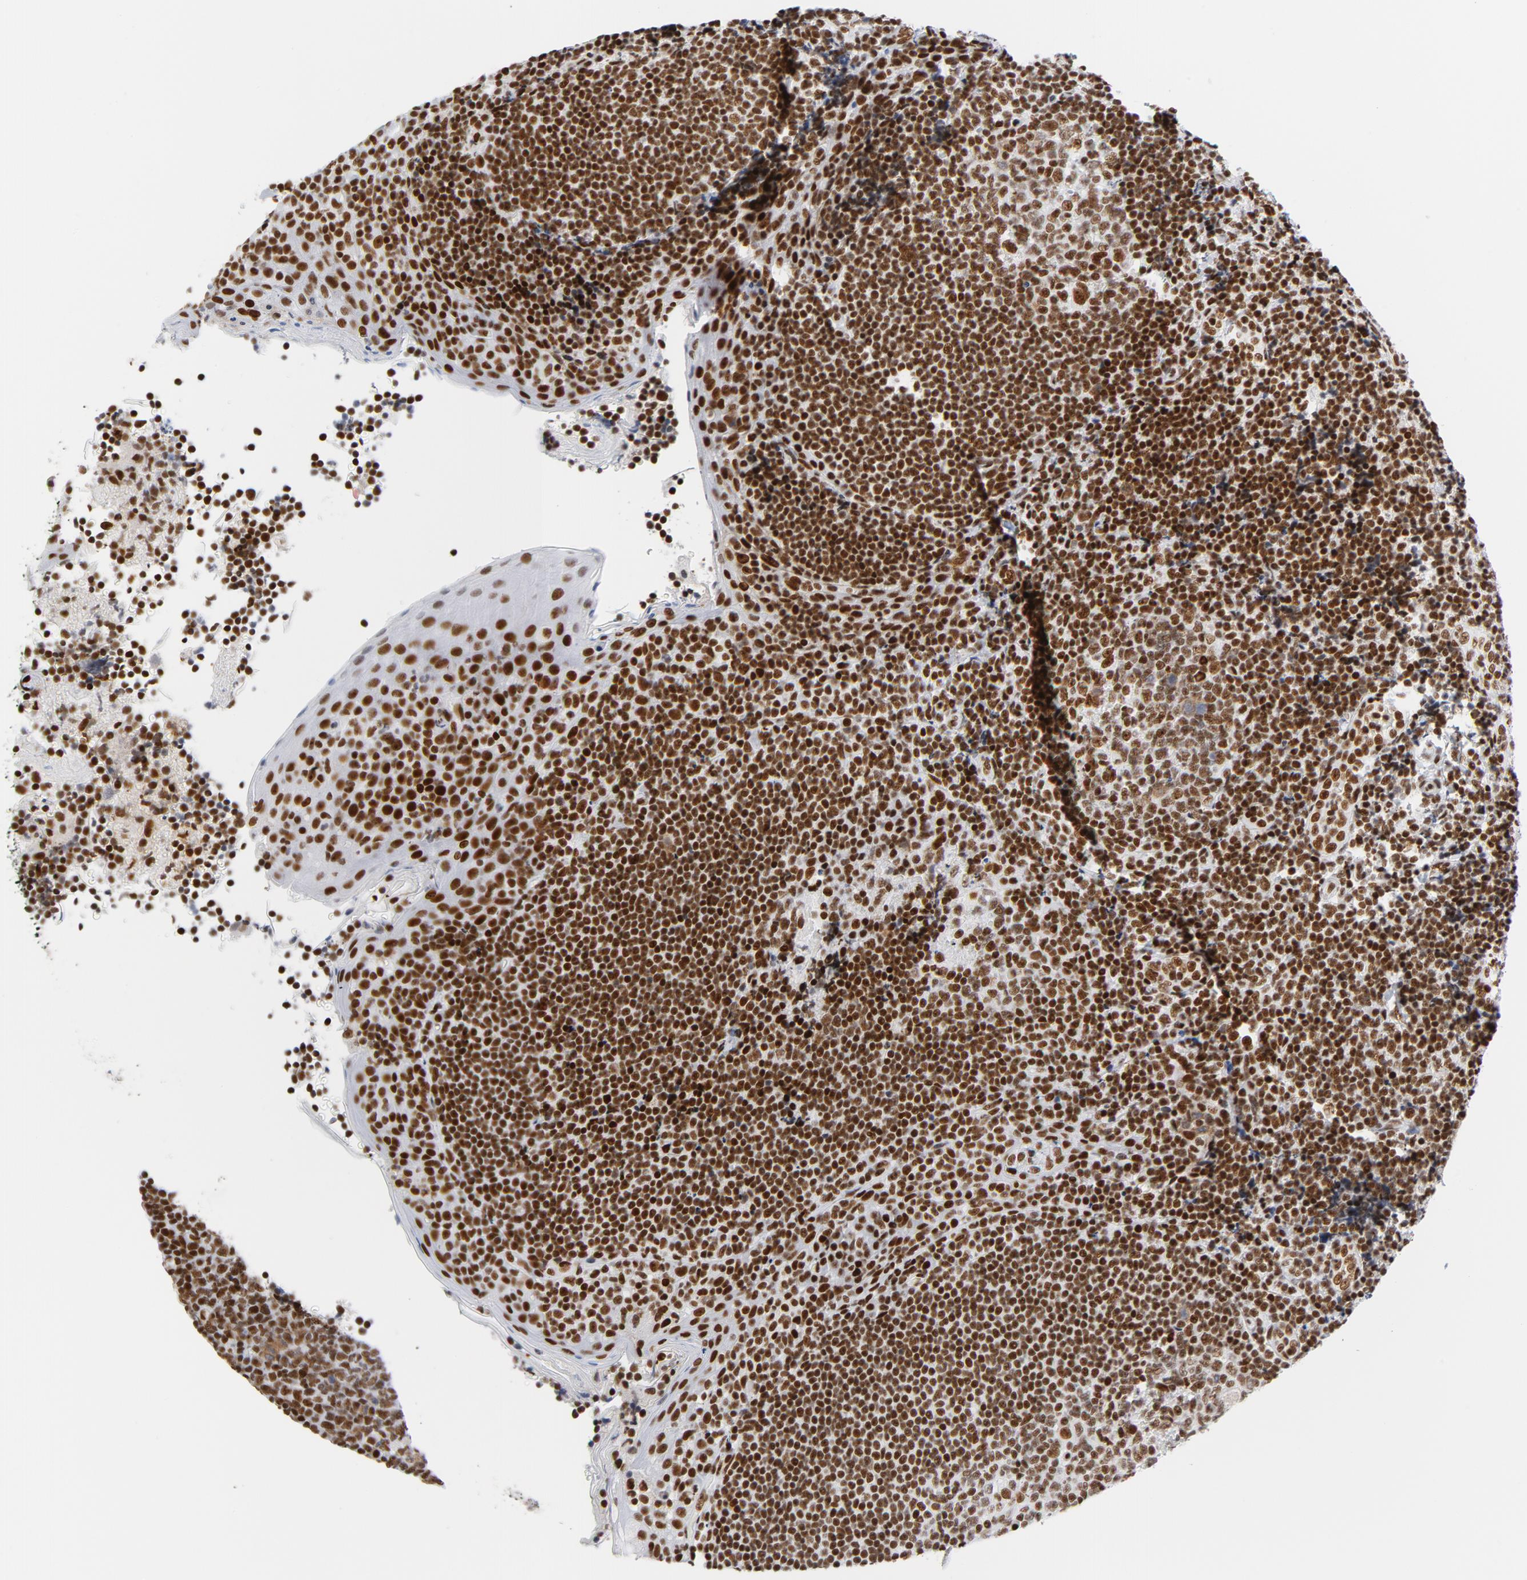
{"staining": {"intensity": "strong", "quantity": ">75%", "location": "nuclear"}, "tissue": "tonsil", "cell_type": "Germinal center cells", "image_type": "normal", "snomed": [{"axis": "morphology", "description": "Normal tissue, NOS"}, {"axis": "topography", "description": "Tonsil"}], "caption": "A brown stain labels strong nuclear expression of a protein in germinal center cells of unremarkable human tonsil.", "gene": "XRCC5", "patient": {"sex": "male", "age": 31}}